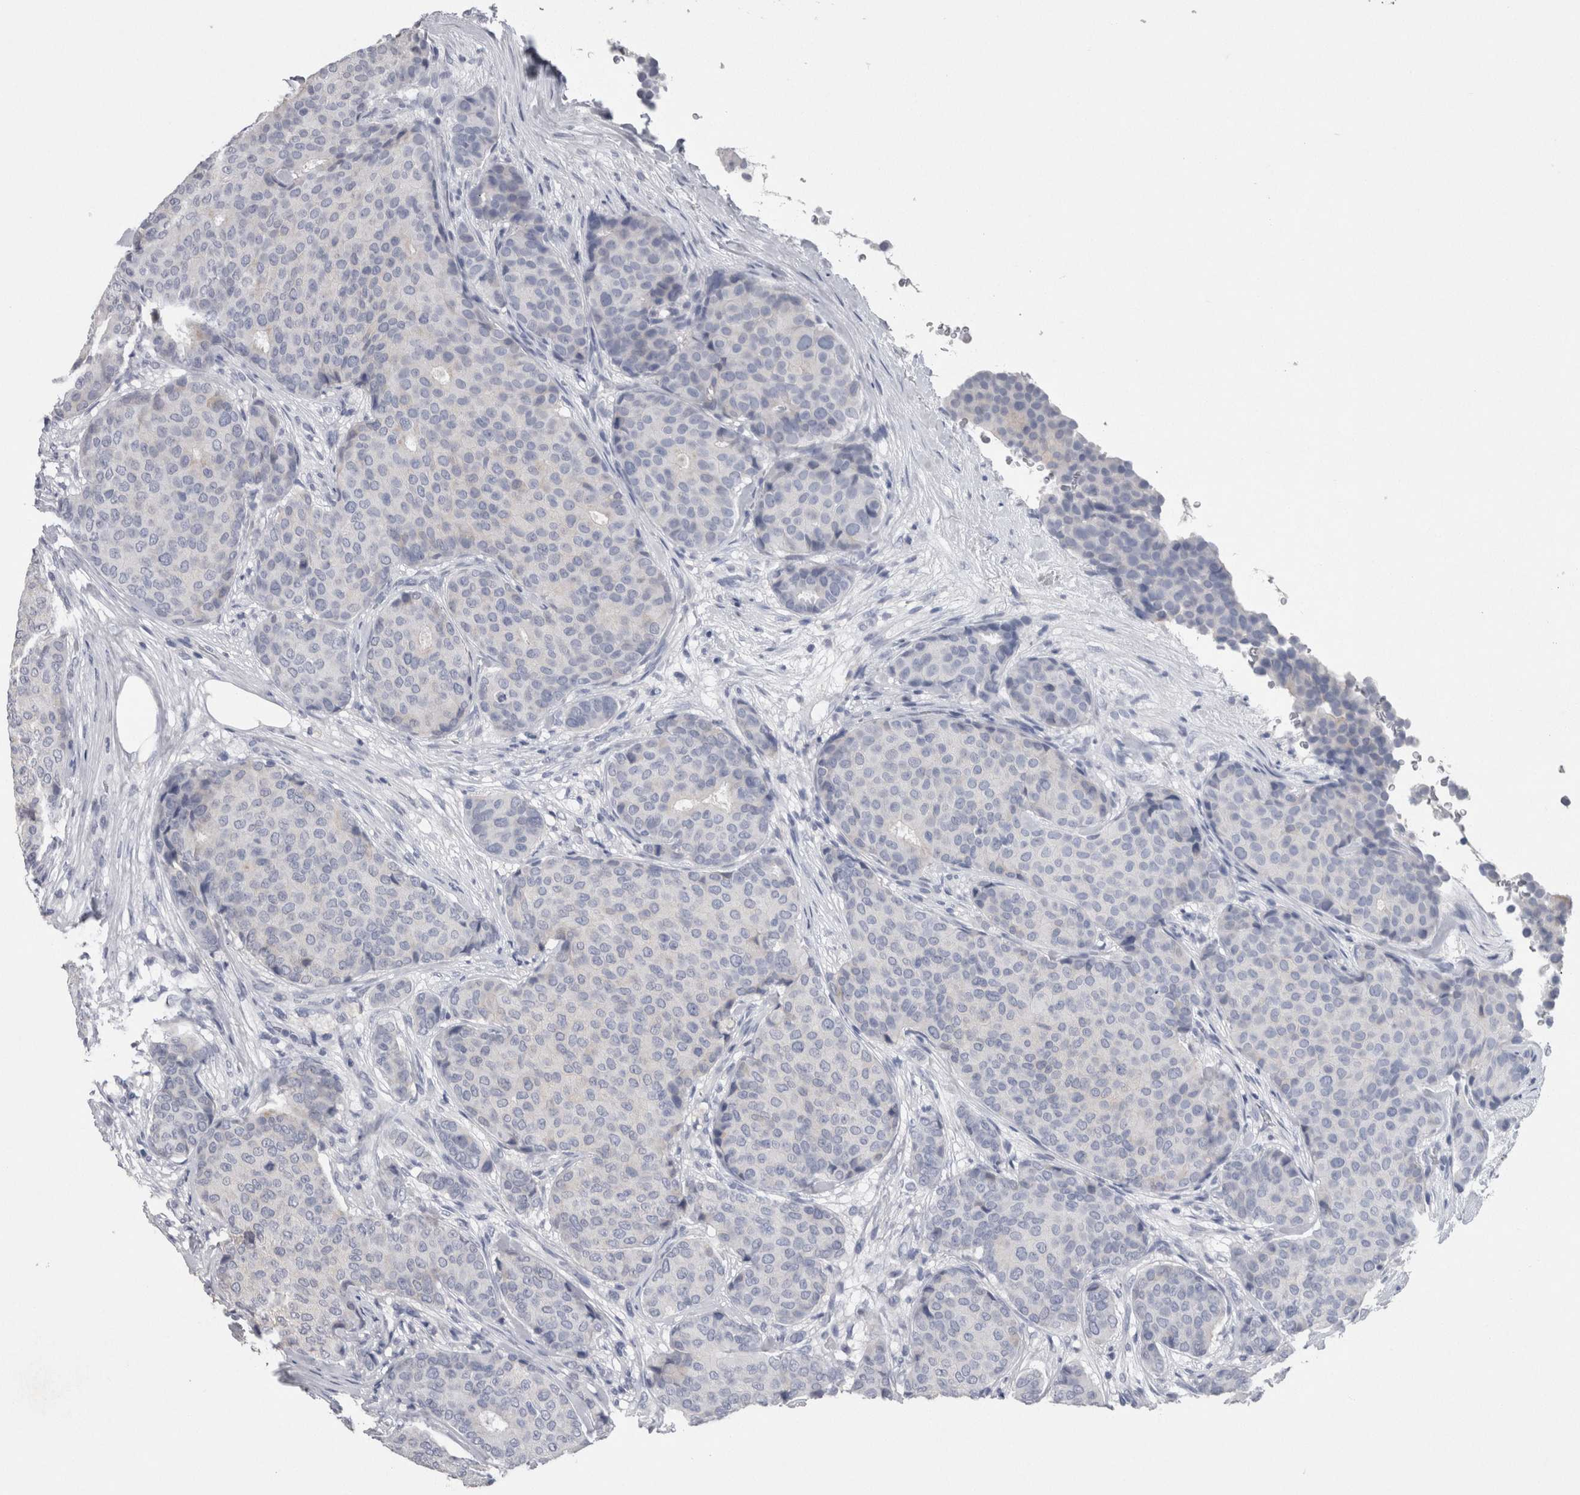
{"staining": {"intensity": "negative", "quantity": "none", "location": "none"}, "tissue": "breast cancer", "cell_type": "Tumor cells", "image_type": "cancer", "snomed": [{"axis": "morphology", "description": "Duct carcinoma"}, {"axis": "topography", "description": "Breast"}], "caption": "This is an immunohistochemistry photomicrograph of human breast cancer (invasive ductal carcinoma). There is no expression in tumor cells.", "gene": "CA8", "patient": {"sex": "female", "age": 75}}